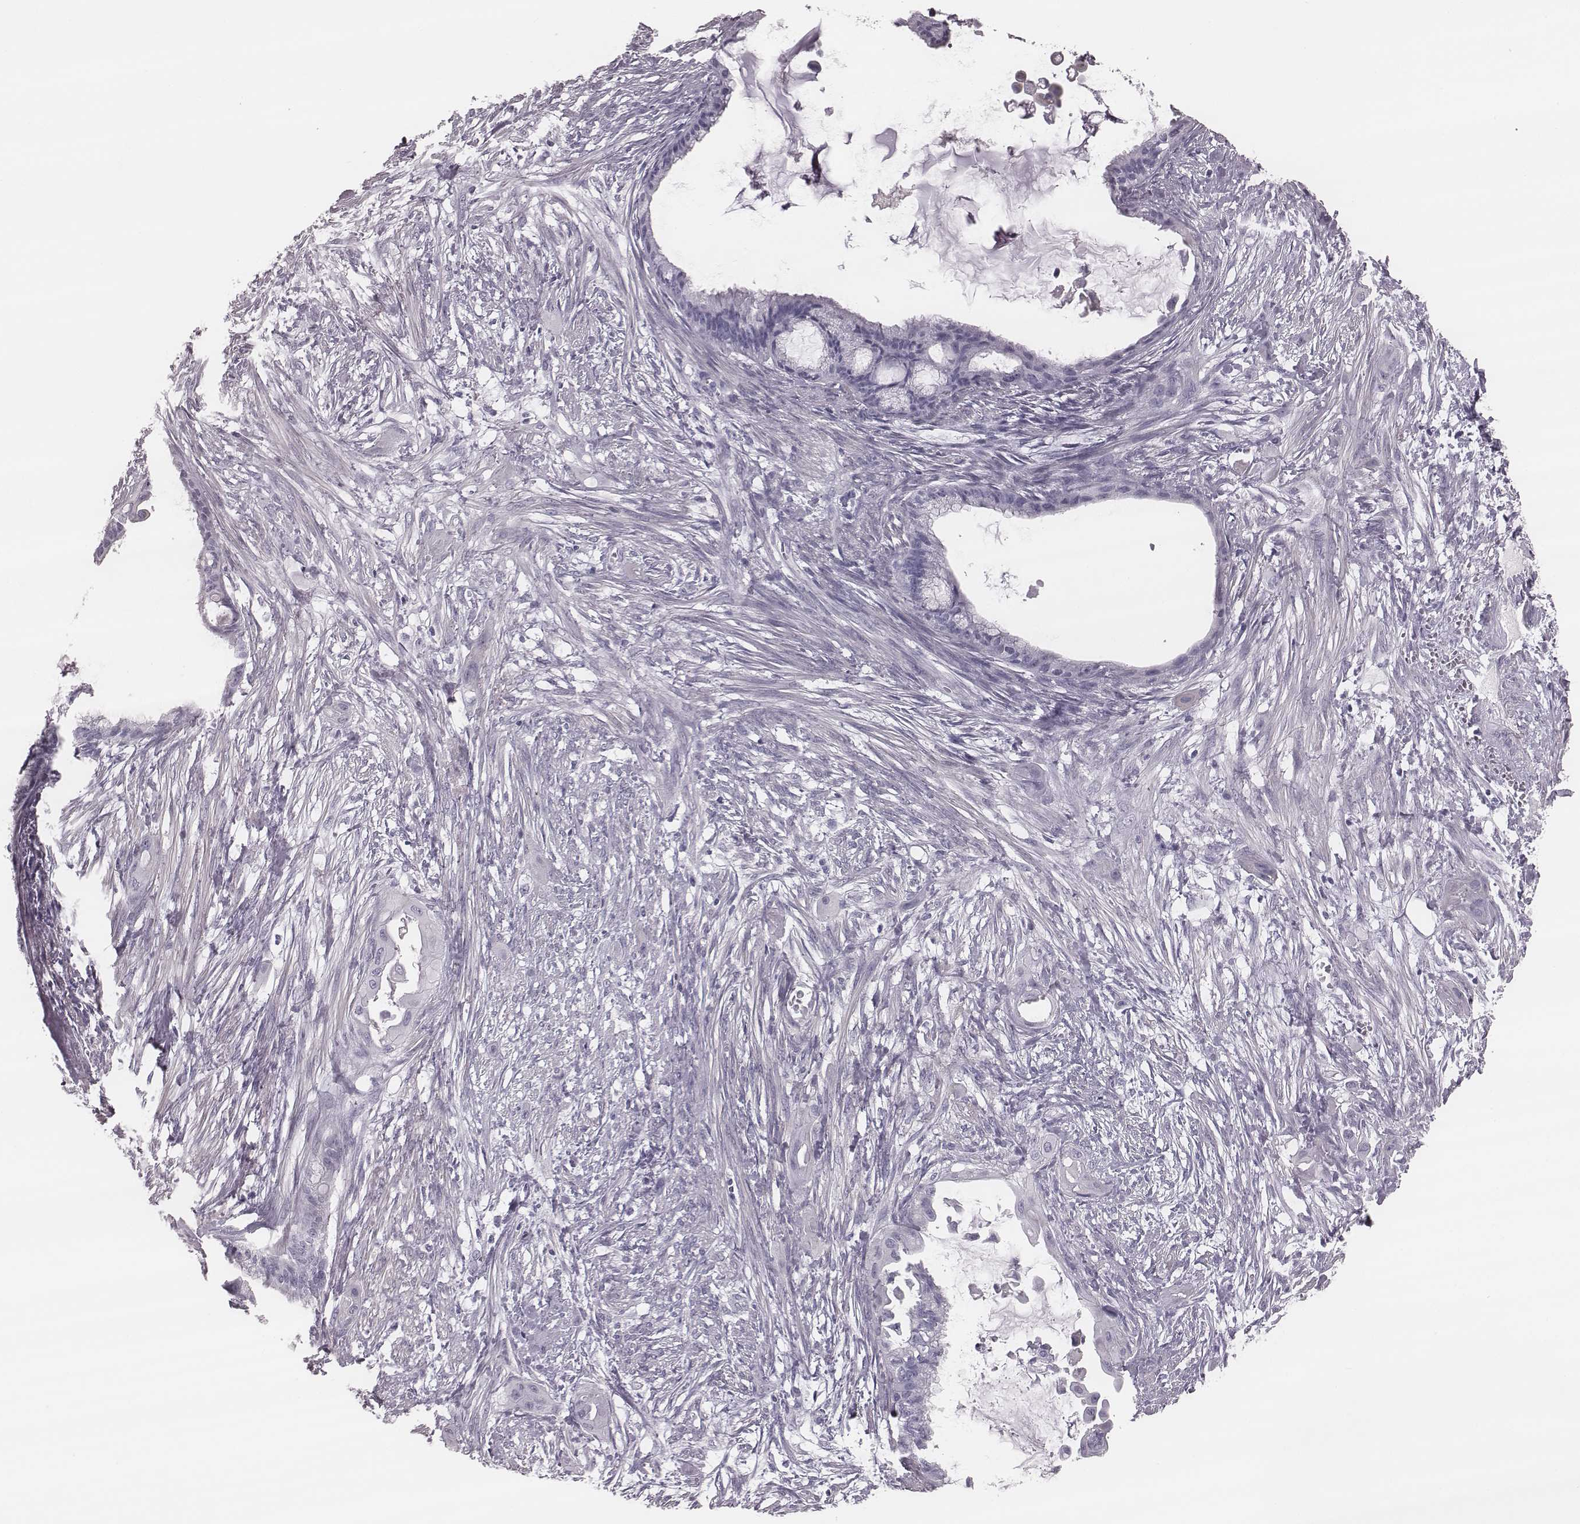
{"staining": {"intensity": "negative", "quantity": "none", "location": "none"}, "tissue": "endometrial cancer", "cell_type": "Tumor cells", "image_type": "cancer", "snomed": [{"axis": "morphology", "description": "Adenocarcinoma, NOS"}, {"axis": "topography", "description": "Endometrium"}], "caption": "Adenocarcinoma (endometrial) stained for a protein using immunohistochemistry (IHC) demonstrates no expression tumor cells.", "gene": "KRT74", "patient": {"sex": "female", "age": 86}}